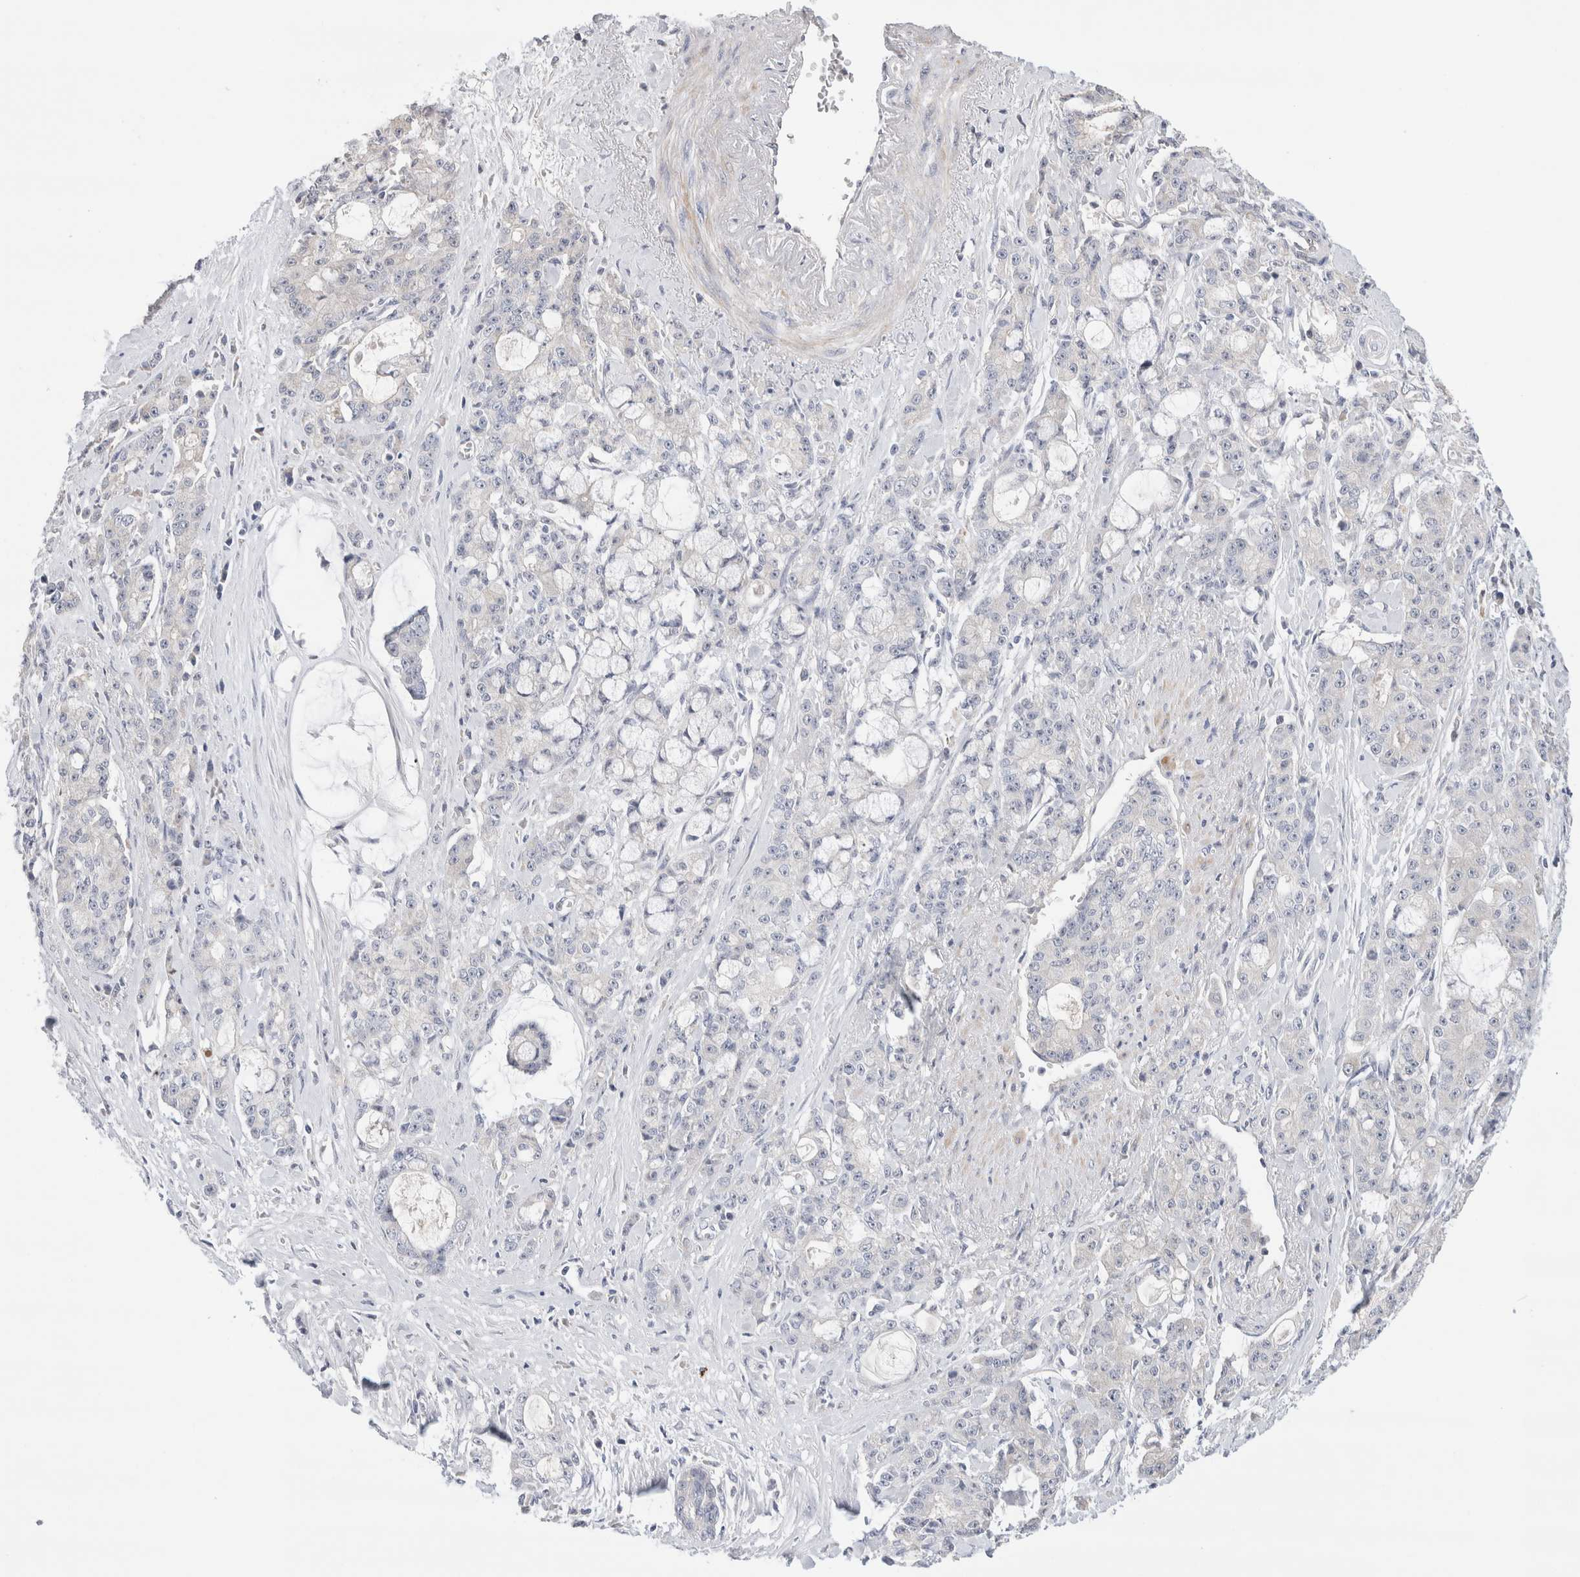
{"staining": {"intensity": "negative", "quantity": "none", "location": "none"}, "tissue": "pancreatic cancer", "cell_type": "Tumor cells", "image_type": "cancer", "snomed": [{"axis": "morphology", "description": "Adenocarcinoma, NOS"}, {"axis": "topography", "description": "Pancreas"}], "caption": "Pancreatic adenocarcinoma was stained to show a protein in brown. There is no significant staining in tumor cells.", "gene": "ECHDC2", "patient": {"sex": "female", "age": 73}}